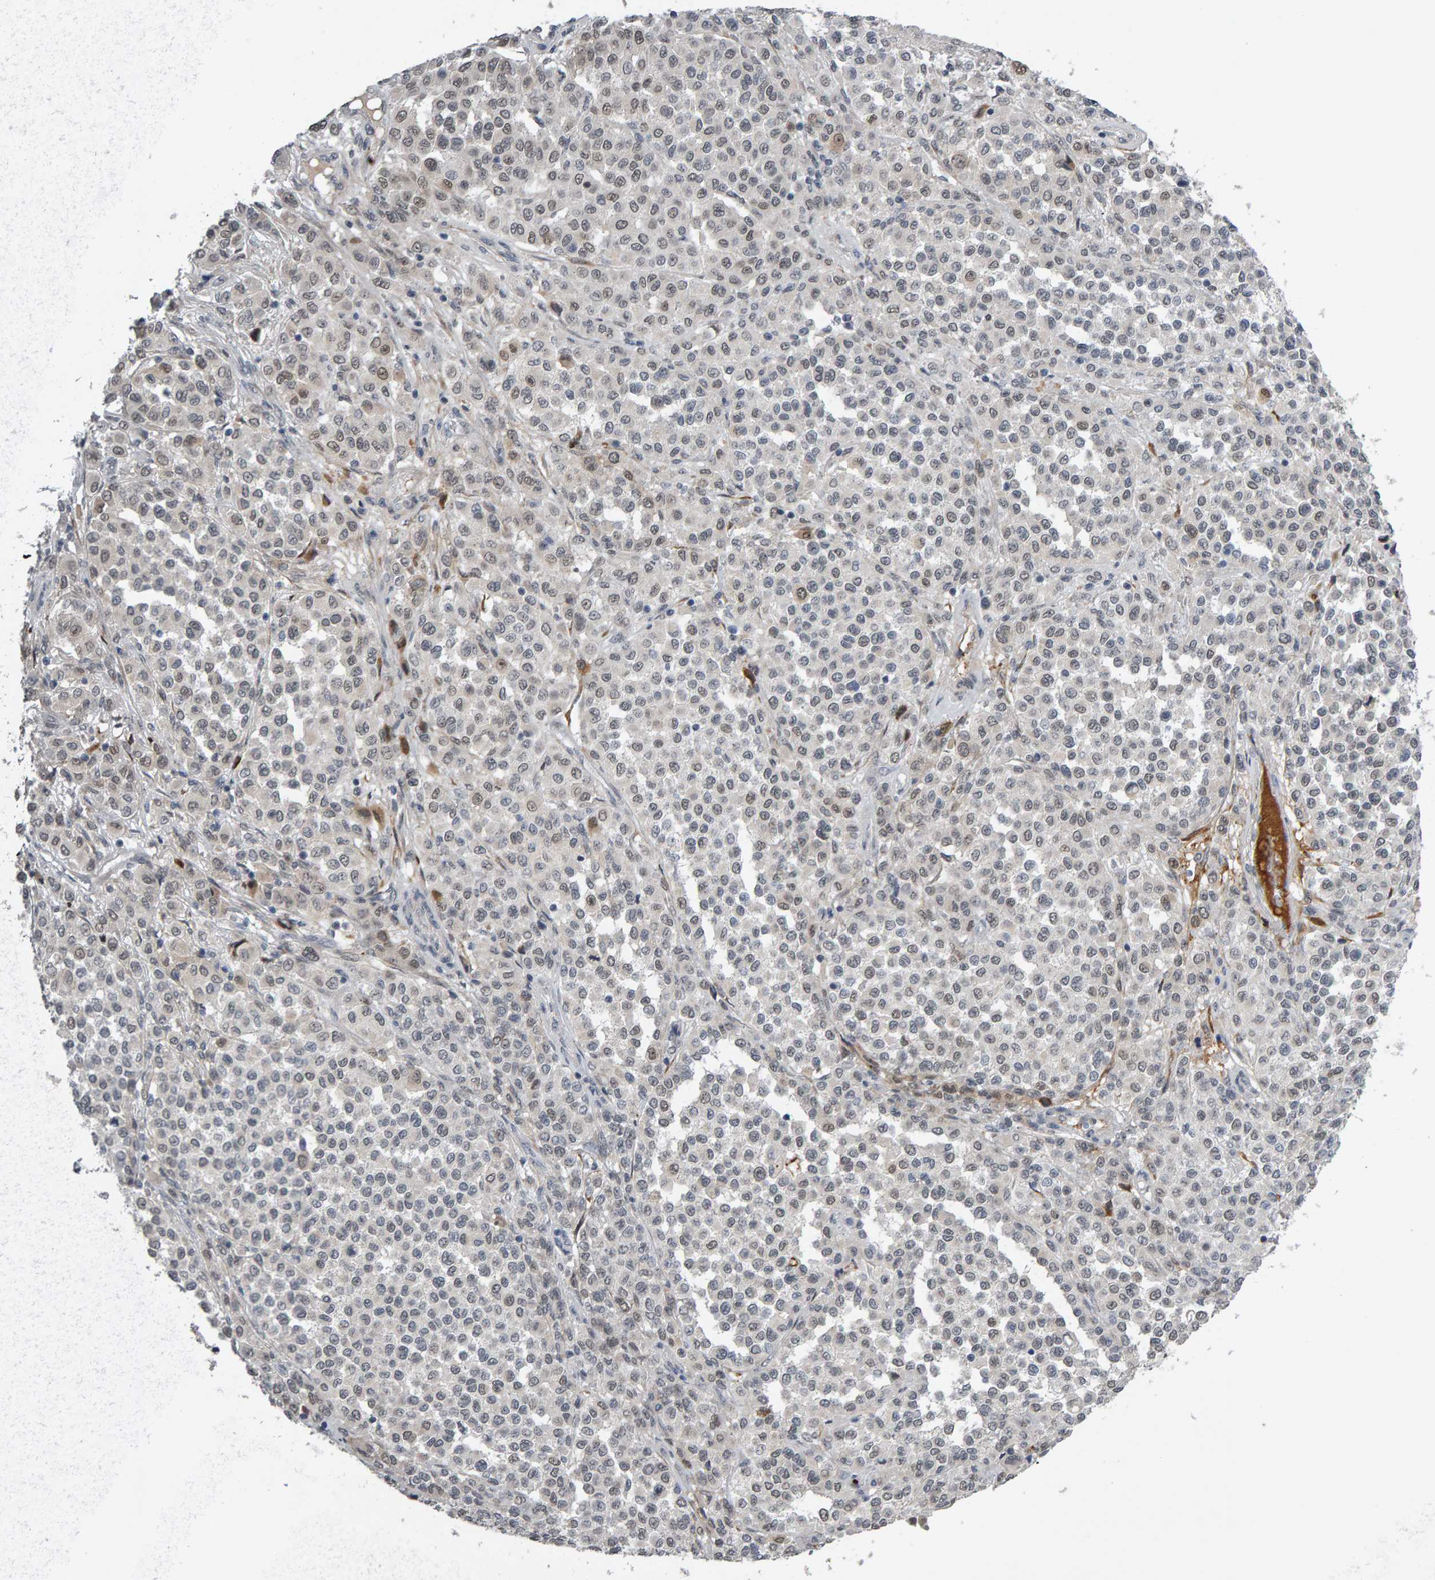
{"staining": {"intensity": "weak", "quantity": "<25%", "location": "nuclear"}, "tissue": "melanoma", "cell_type": "Tumor cells", "image_type": "cancer", "snomed": [{"axis": "morphology", "description": "Malignant melanoma, Metastatic site"}, {"axis": "topography", "description": "Pancreas"}], "caption": "This image is of malignant melanoma (metastatic site) stained with immunohistochemistry (IHC) to label a protein in brown with the nuclei are counter-stained blue. There is no staining in tumor cells. (DAB IHC, high magnification).", "gene": "IPO8", "patient": {"sex": "female", "age": 30}}